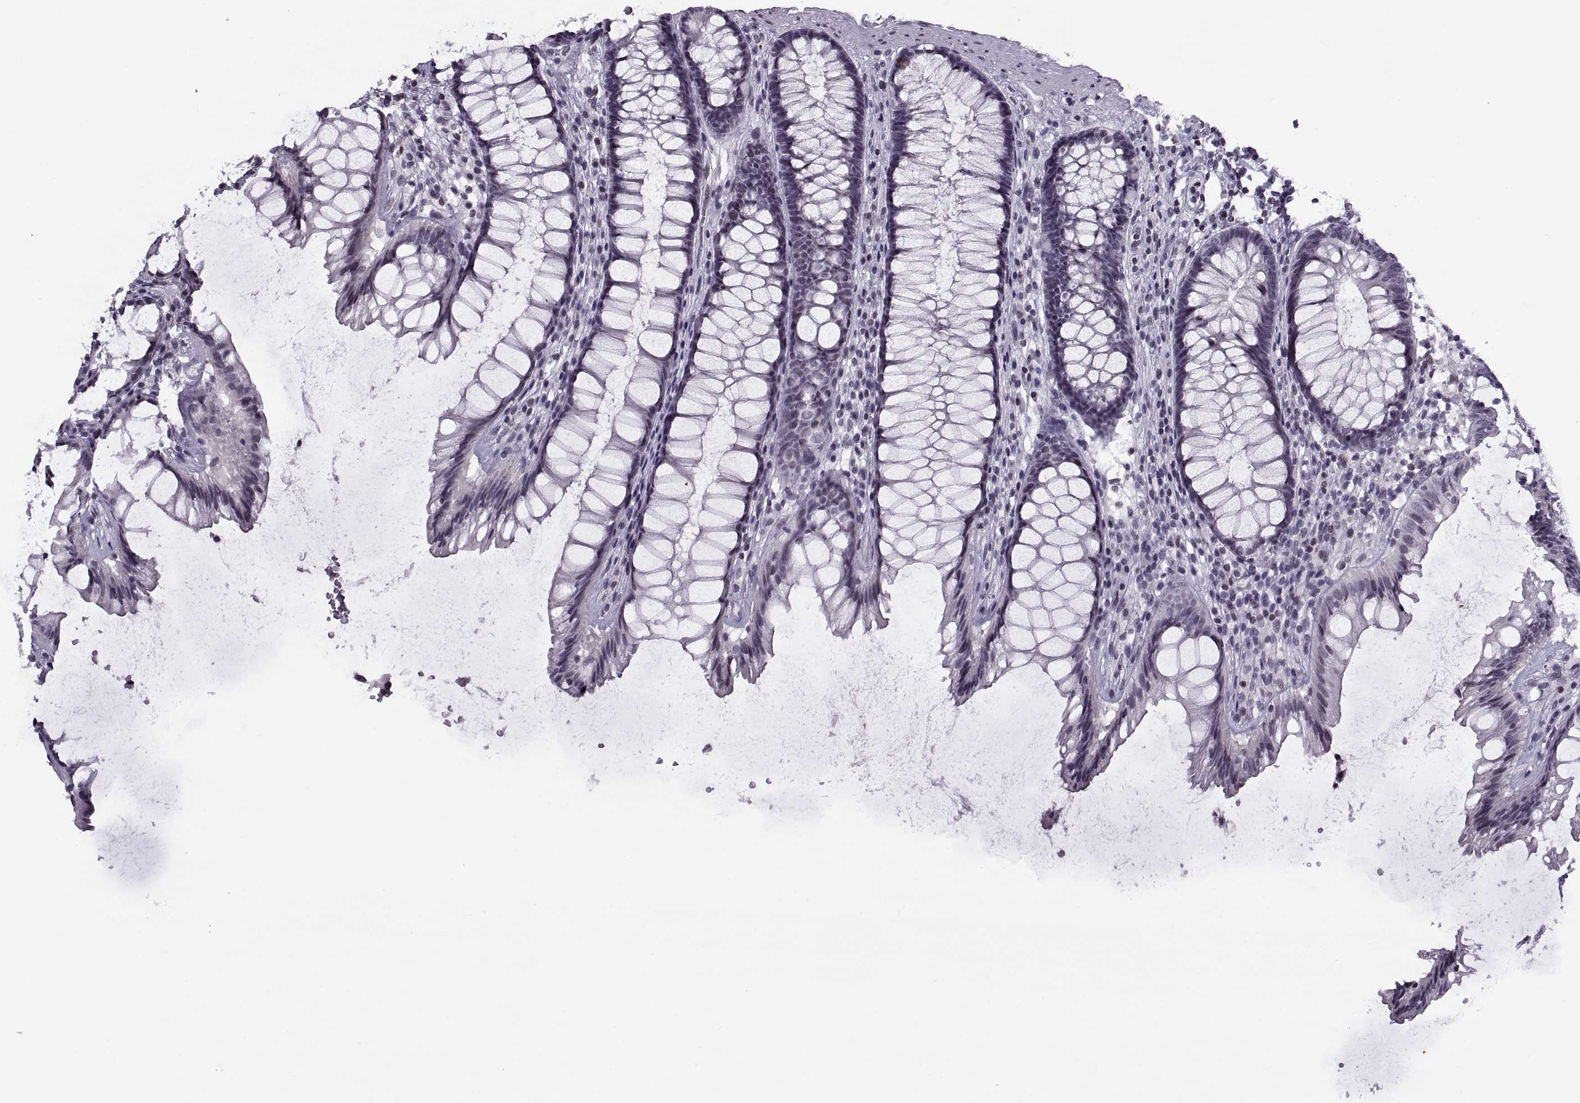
{"staining": {"intensity": "negative", "quantity": "none", "location": "none"}, "tissue": "rectum", "cell_type": "Glandular cells", "image_type": "normal", "snomed": [{"axis": "morphology", "description": "Normal tissue, NOS"}, {"axis": "topography", "description": "Rectum"}], "caption": "There is no significant expression in glandular cells of rectum. (DAB immunohistochemistry, high magnification).", "gene": "H1", "patient": {"sex": "male", "age": 72}}